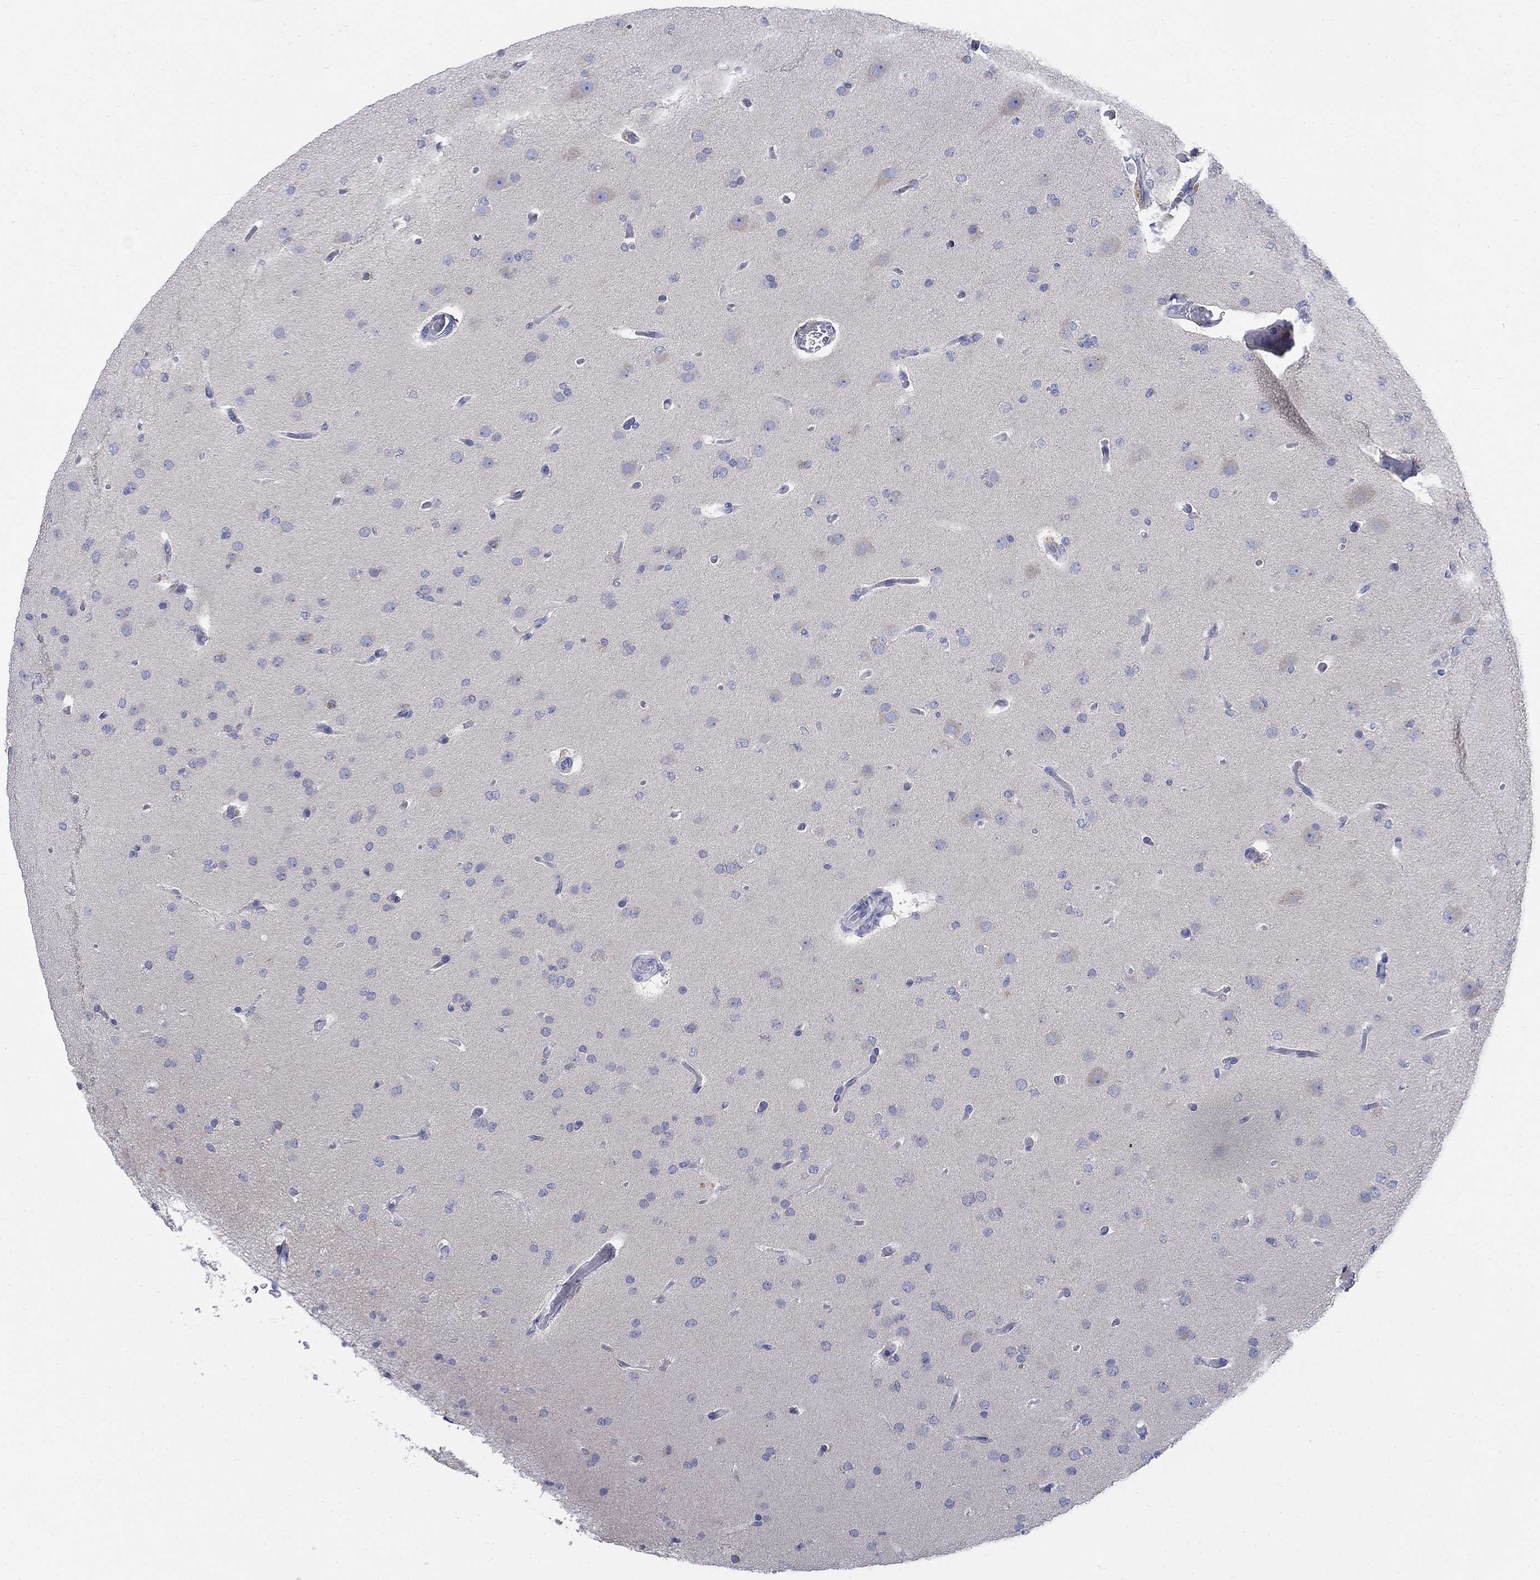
{"staining": {"intensity": "negative", "quantity": "none", "location": "none"}, "tissue": "glioma", "cell_type": "Tumor cells", "image_type": "cancer", "snomed": [{"axis": "morphology", "description": "Glioma, malignant, Low grade"}, {"axis": "topography", "description": "Brain"}], "caption": "Glioma was stained to show a protein in brown. There is no significant expression in tumor cells.", "gene": "SCCPDH", "patient": {"sex": "male", "age": 41}}